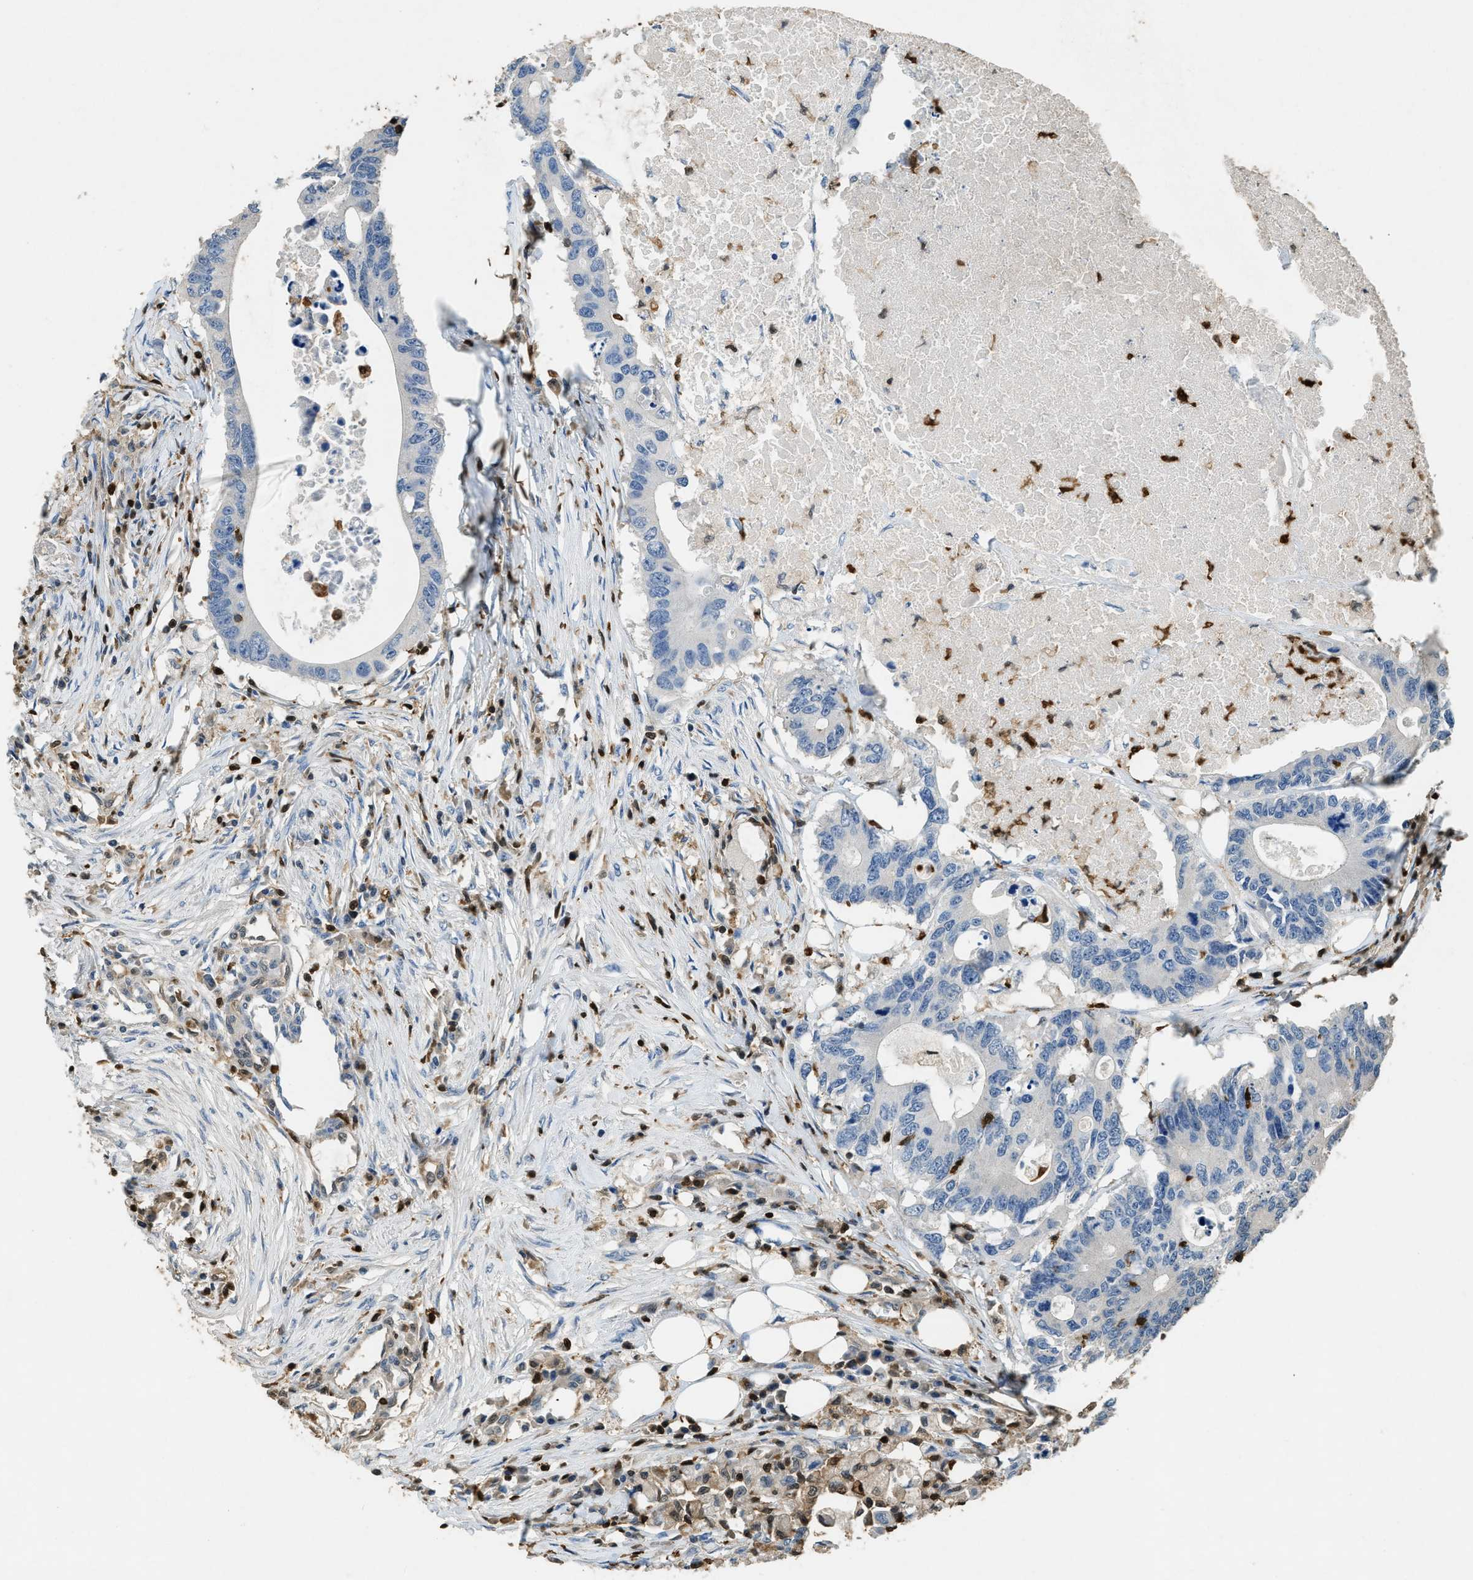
{"staining": {"intensity": "negative", "quantity": "none", "location": "none"}, "tissue": "colorectal cancer", "cell_type": "Tumor cells", "image_type": "cancer", "snomed": [{"axis": "morphology", "description": "Adenocarcinoma, NOS"}, {"axis": "topography", "description": "Colon"}], "caption": "Tumor cells are negative for brown protein staining in adenocarcinoma (colorectal).", "gene": "ARHGDIB", "patient": {"sex": "male", "age": 71}}